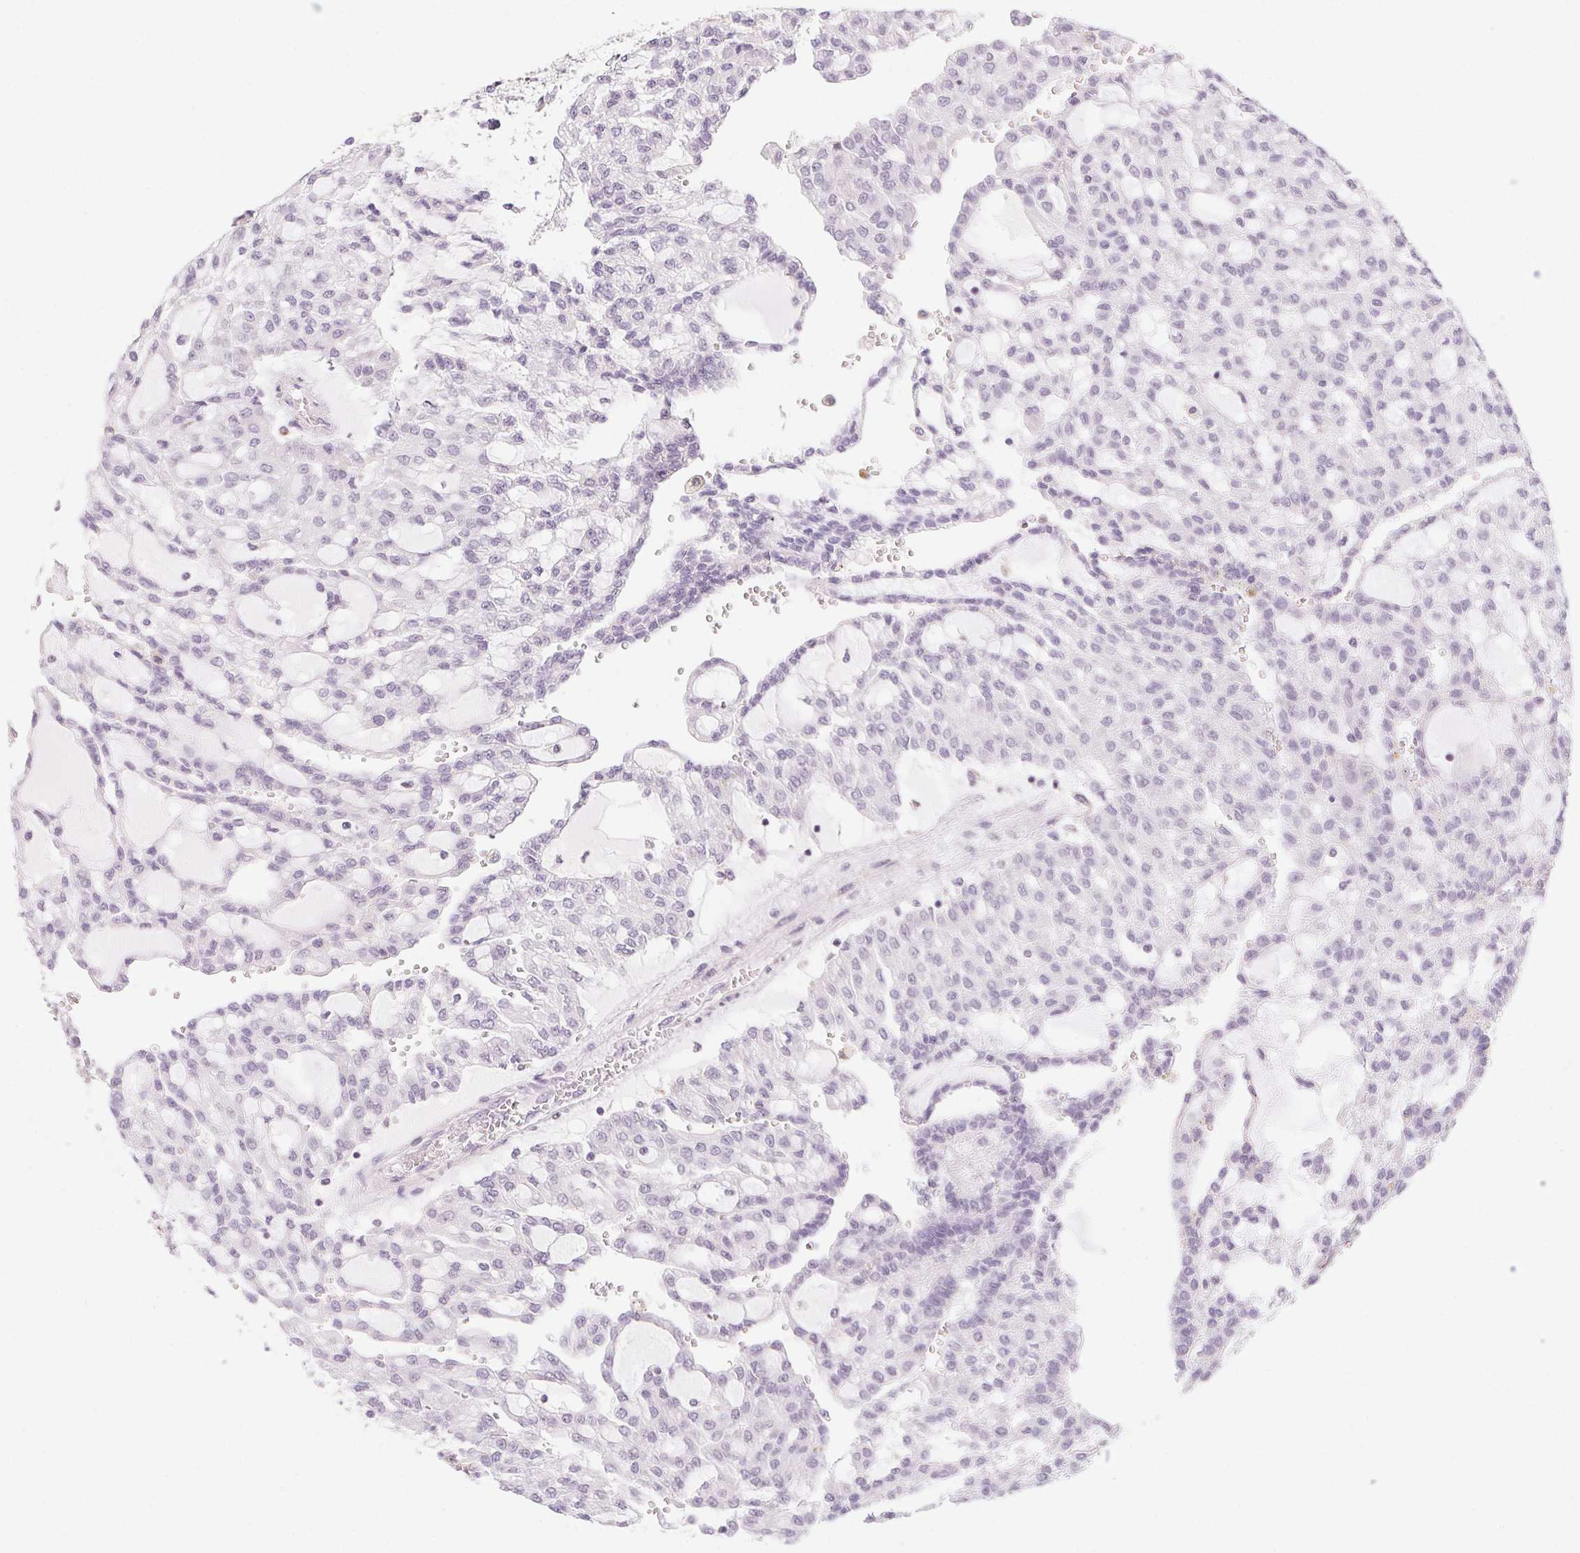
{"staining": {"intensity": "negative", "quantity": "none", "location": "none"}, "tissue": "renal cancer", "cell_type": "Tumor cells", "image_type": "cancer", "snomed": [{"axis": "morphology", "description": "Adenocarcinoma, NOS"}, {"axis": "topography", "description": "Kidney"}], "caption": "Tumor cells show no significant protein staining in renal adenocarcinoma. (DAB immunohistochemistry with hematoxylin counter stain).", "gene": "PRPH", "patient": {"sex": "male", "age": 63}}